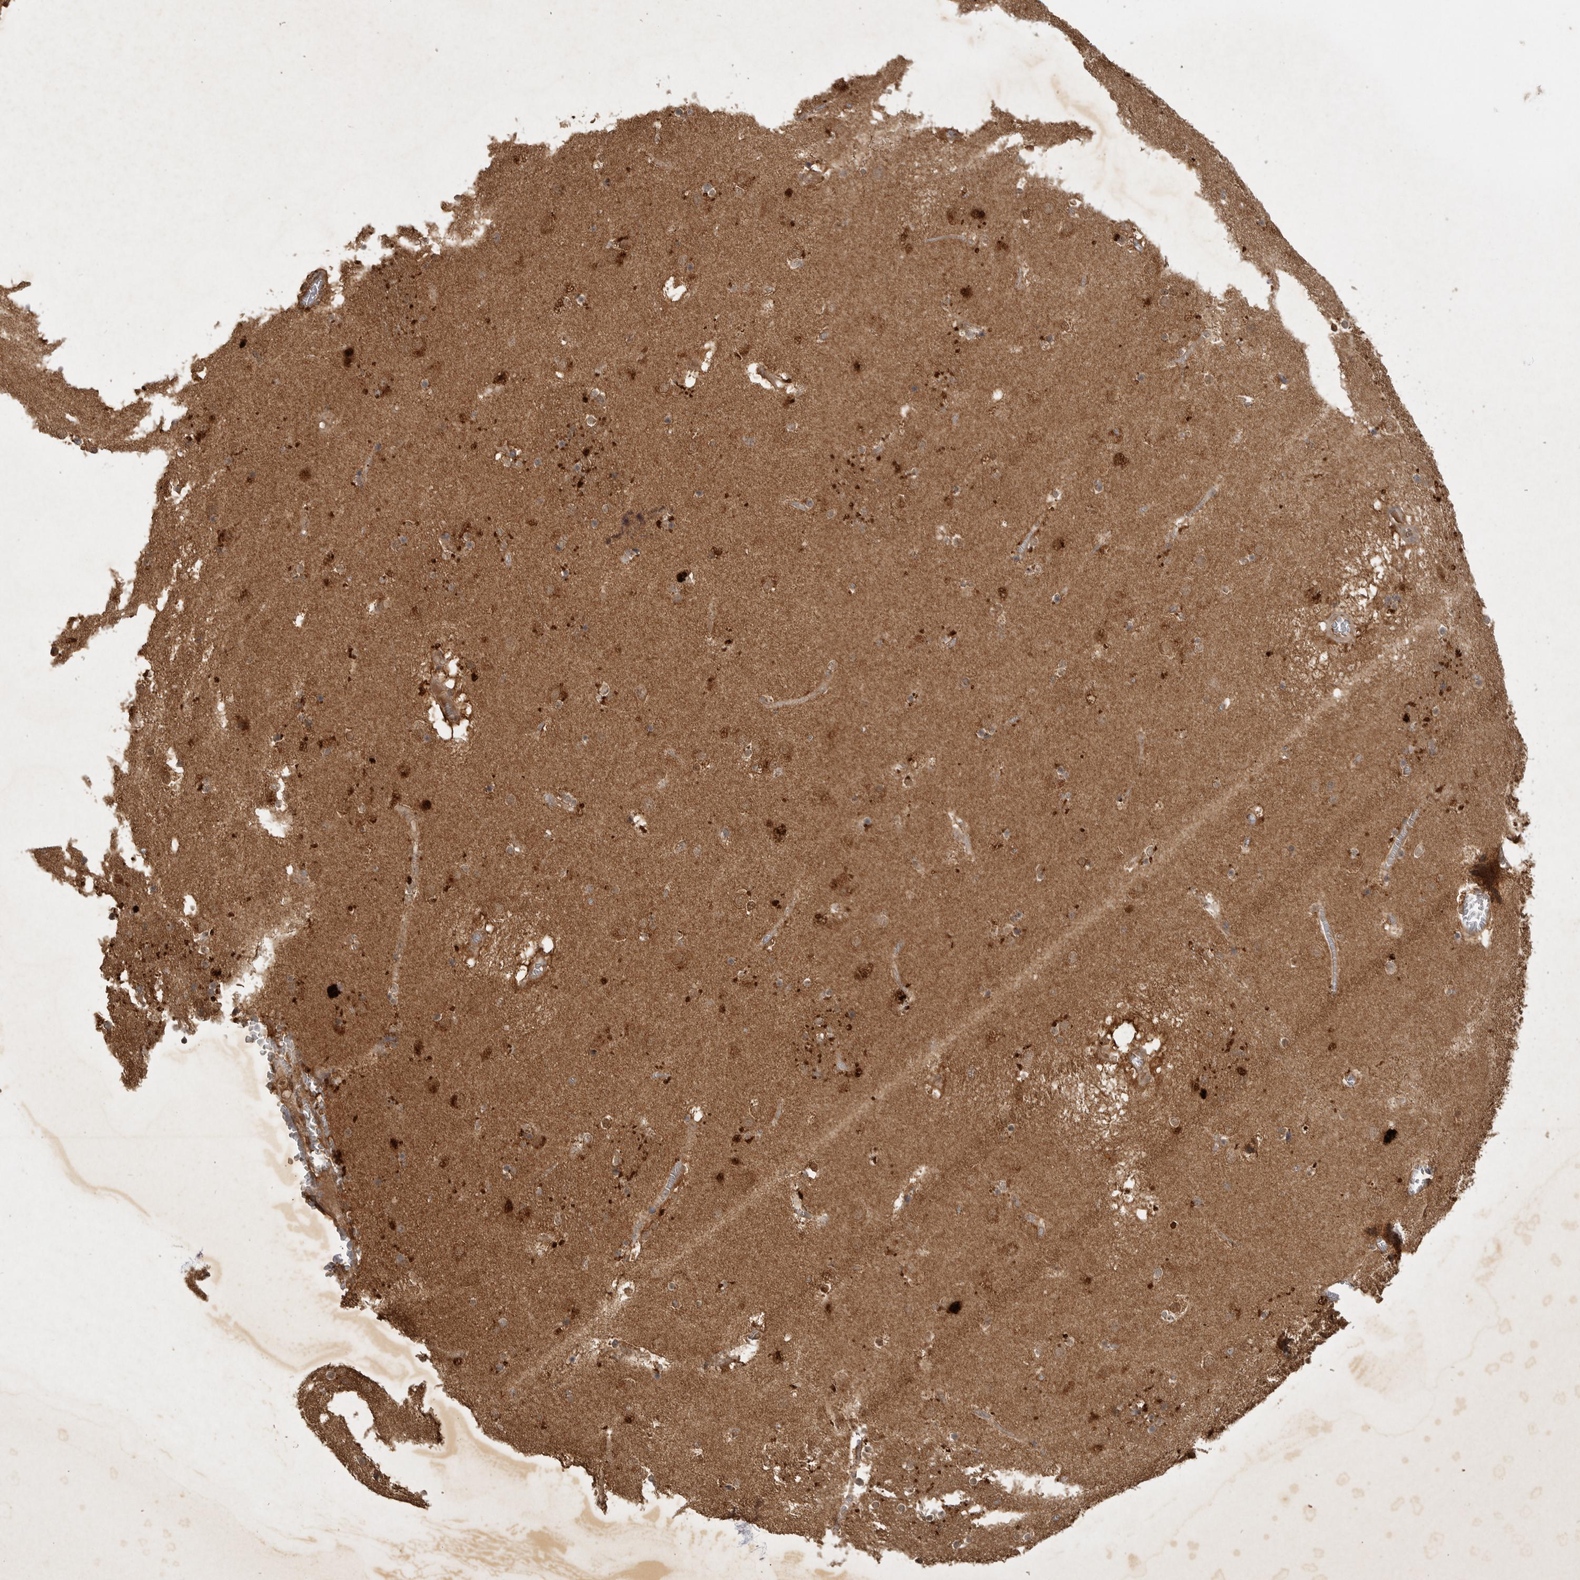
{"staining": {"intensity": "moderate", "quantity": "25%-75%", "location": "cytoplasmic/membranous,nuclear"}, "tissue": "caudate", "cell_type": "Glial cells", "image_type": "normal", "snomed": [{"axis": "morphology", "description": "Normal tissue, NOS"}, {"axis": "topography", "description": "Lateral ventricle wall"}], "caption": "An immunohistochemistry histopathology image of normal tissue is shown. Protein staining in brown highlights moderate cytoplasmic/membranous,nuclear positivity in caudate within glial cells.", "gene": "ICOSLG", "patient": {"sex": "male", "age": 70}}